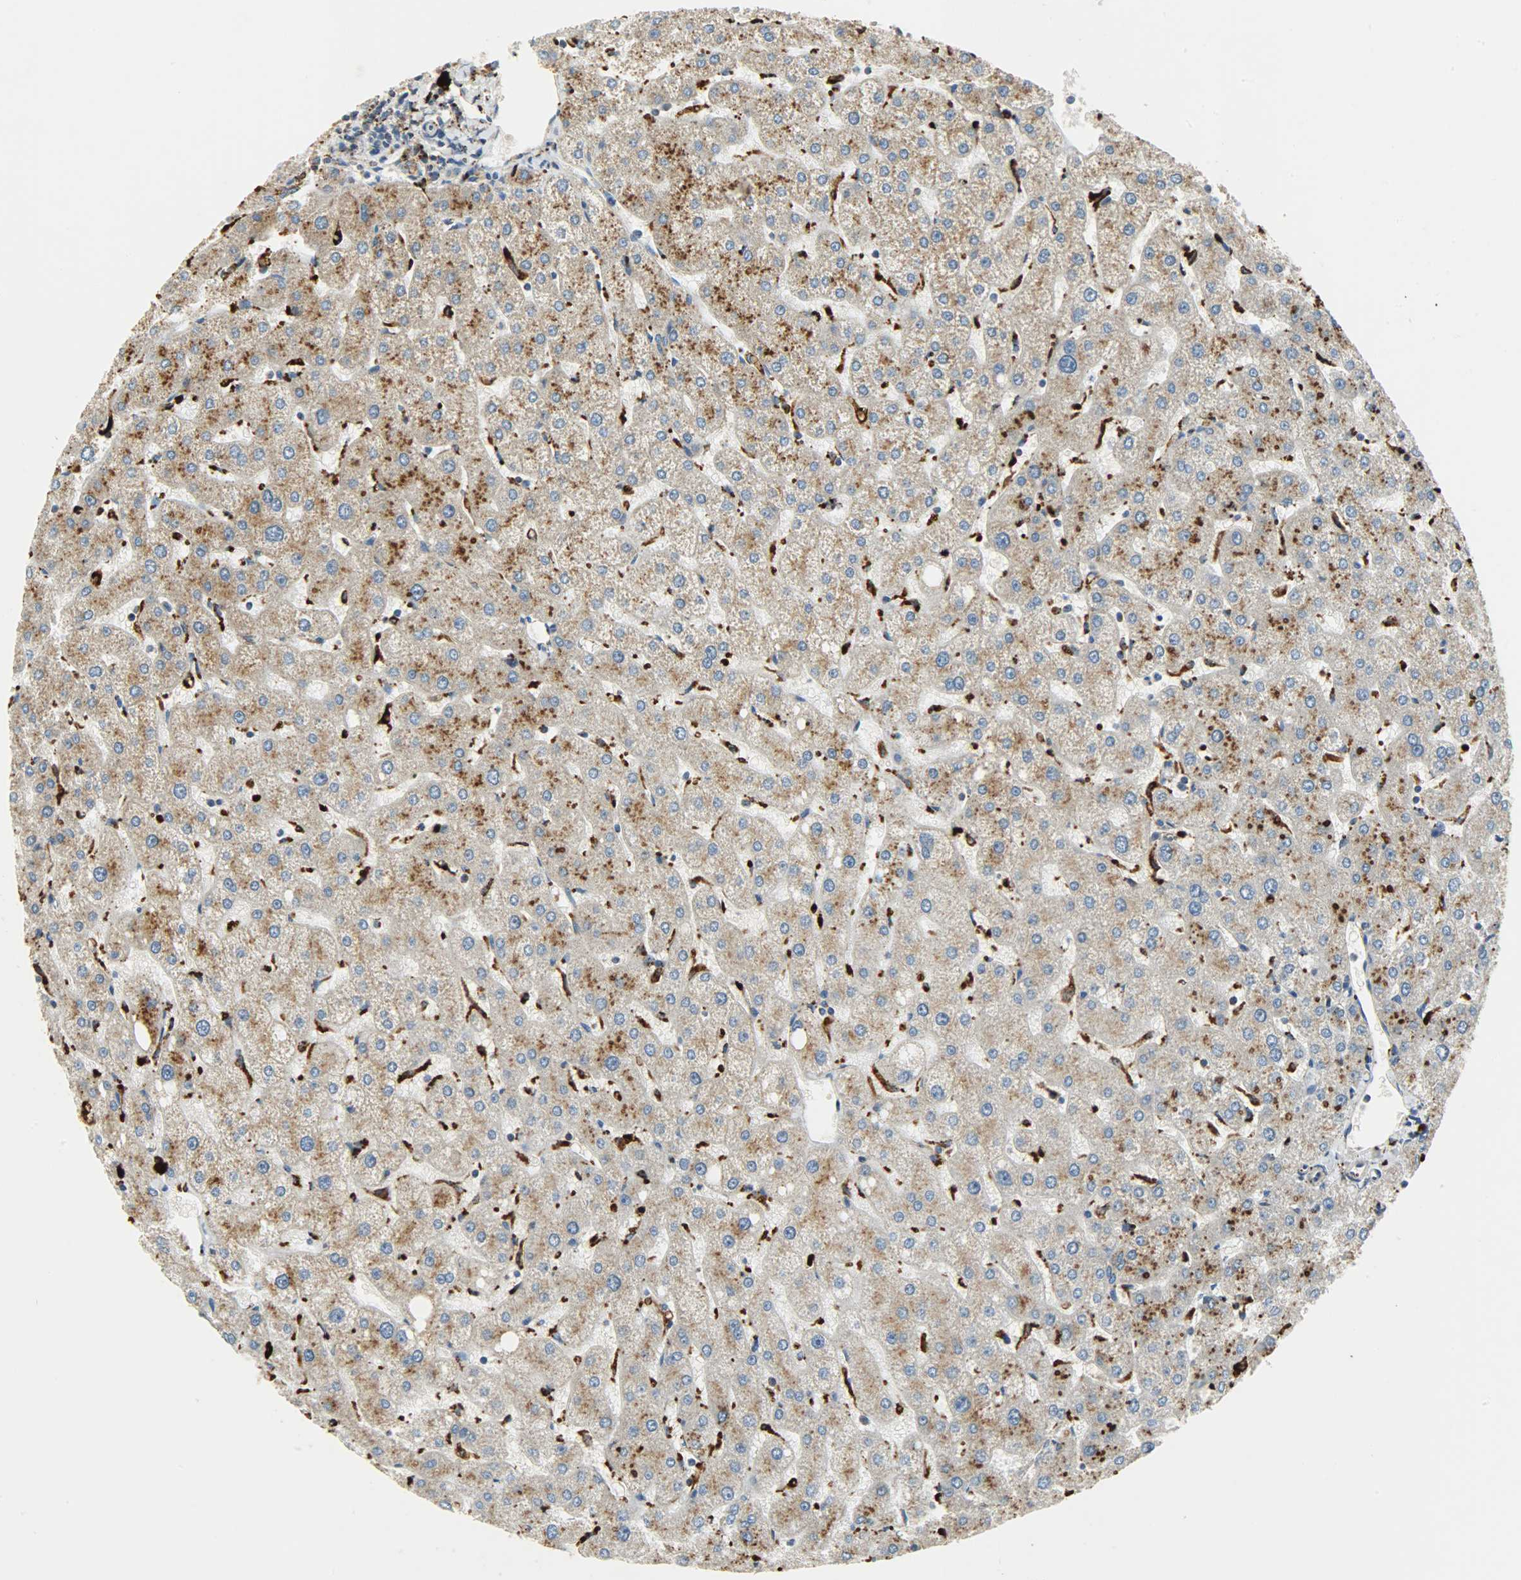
{"staining": {"intensity": "moderate", "quantity": ">75%", "location": "cytoplasmic/membranous"}, "tissue": "liver", "cell_type": "Cholangiocytes", "image_type": "normal", "snomed": [{"axis": "morphology", "description": "Normal tissue, NOS"}, {"axis": "topography", "description": "Liver"}], "caption": "Immunohistochemical staining of unremarkable liver shows moderate cytoplasmic/membranous protein positivity in about >75% of cholangiocytes. (DAB (3,3'-diaminobenzidine) IHC, brown staining for protein, blue staining for nuclei).", "gene": "ASAH1", "patient": {"sex": "male", "age": 67}}